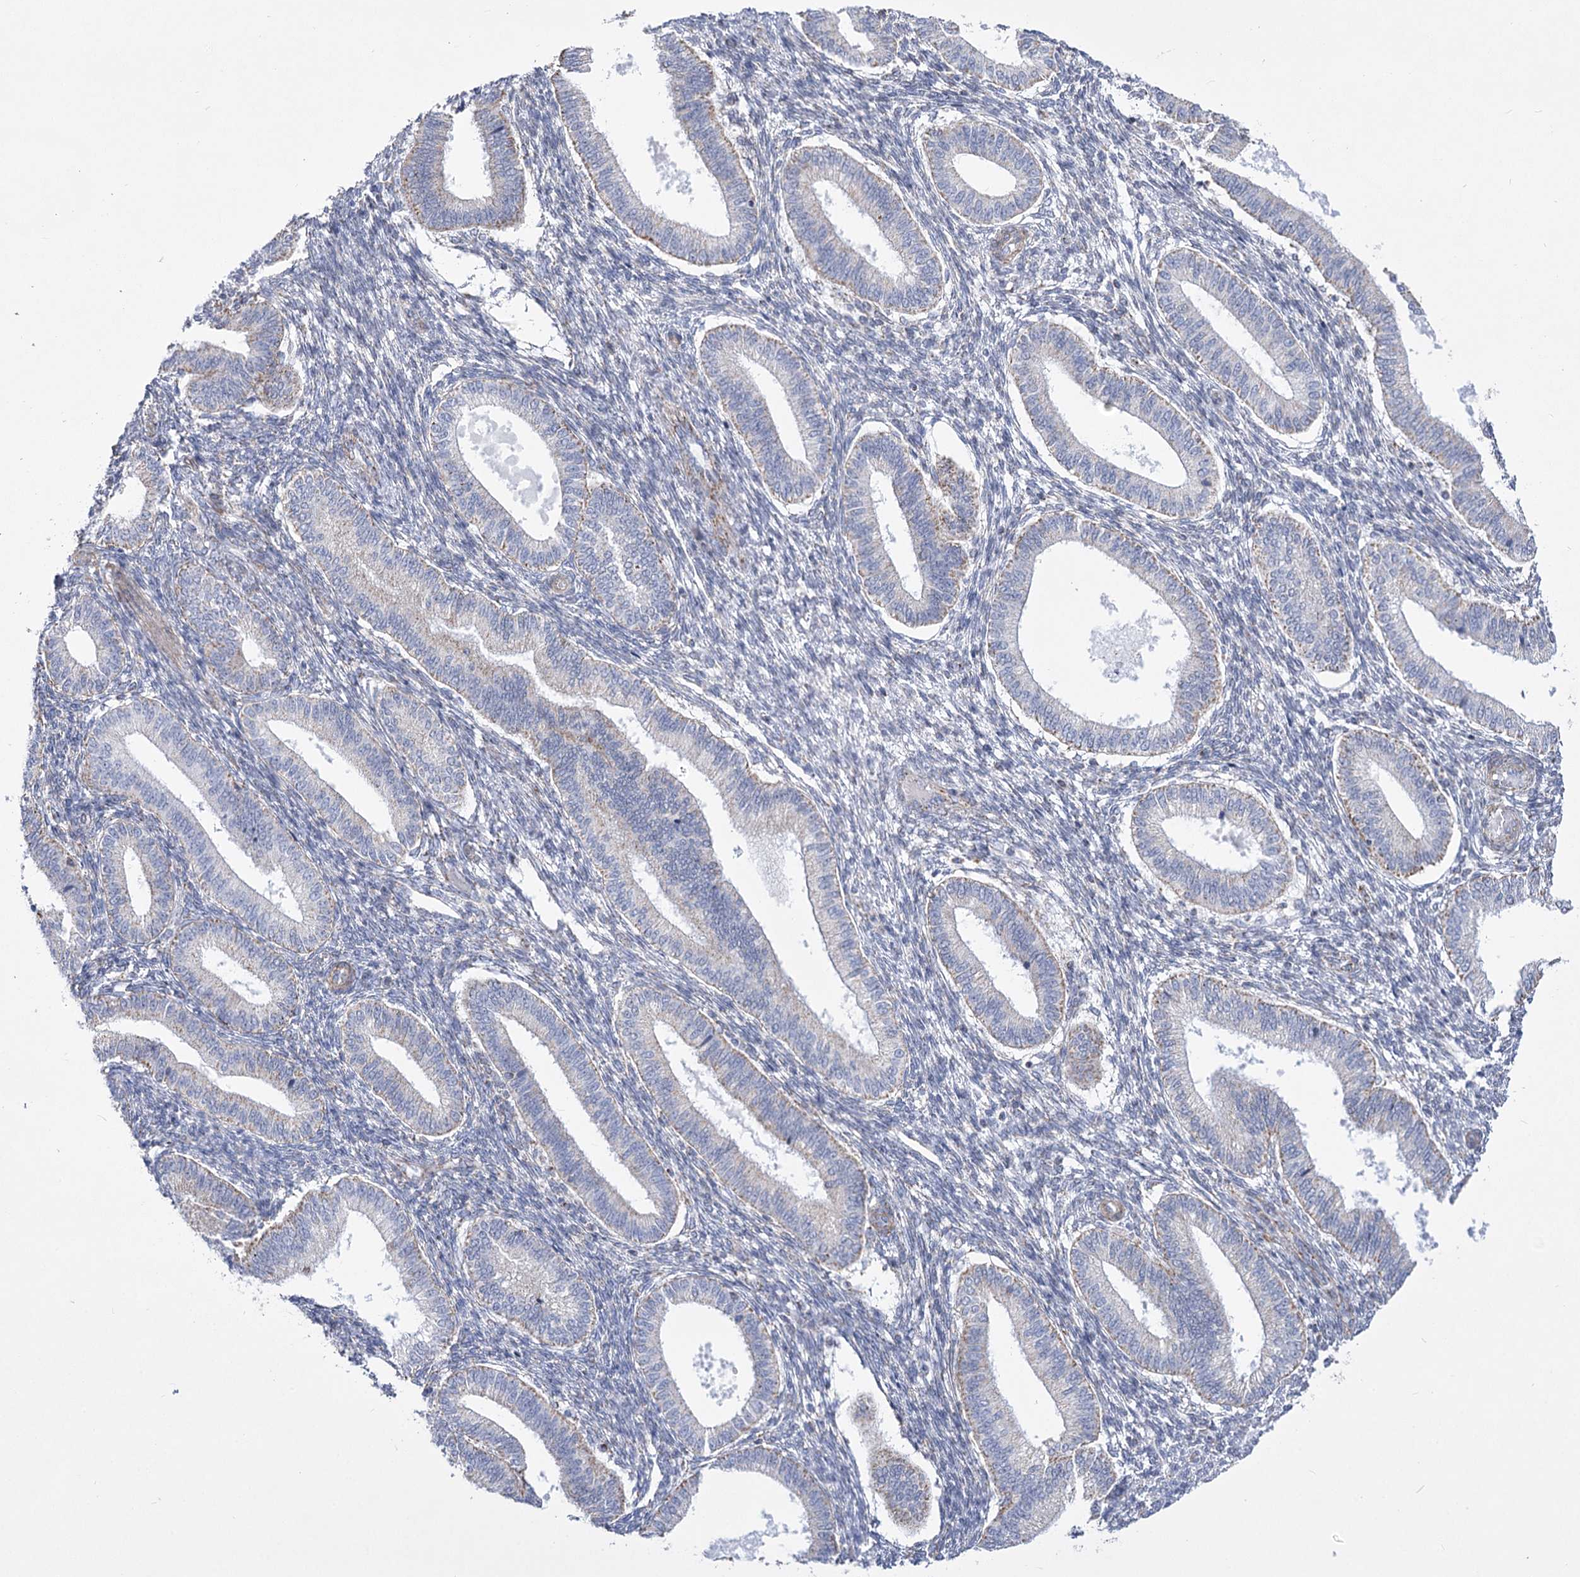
{"staining": {"intensity": "negative", "quantity": "none", "location": "none"}, "tissue": "endometrium", "cell_type": "Cells in endometrial stroma", "image_type": "normal", "snomed": [{"axis": "morphology", "description": "Normal tissue, NOS"}, {"axis": "topography", "description": "Endometrium"}], "caption": "Endometrium stained for a protein using immunohistochemistry shows no positivity cells in endometrial stroma.", "gene": "PDHB", "patient": {"sex": "female", "age": 39}}